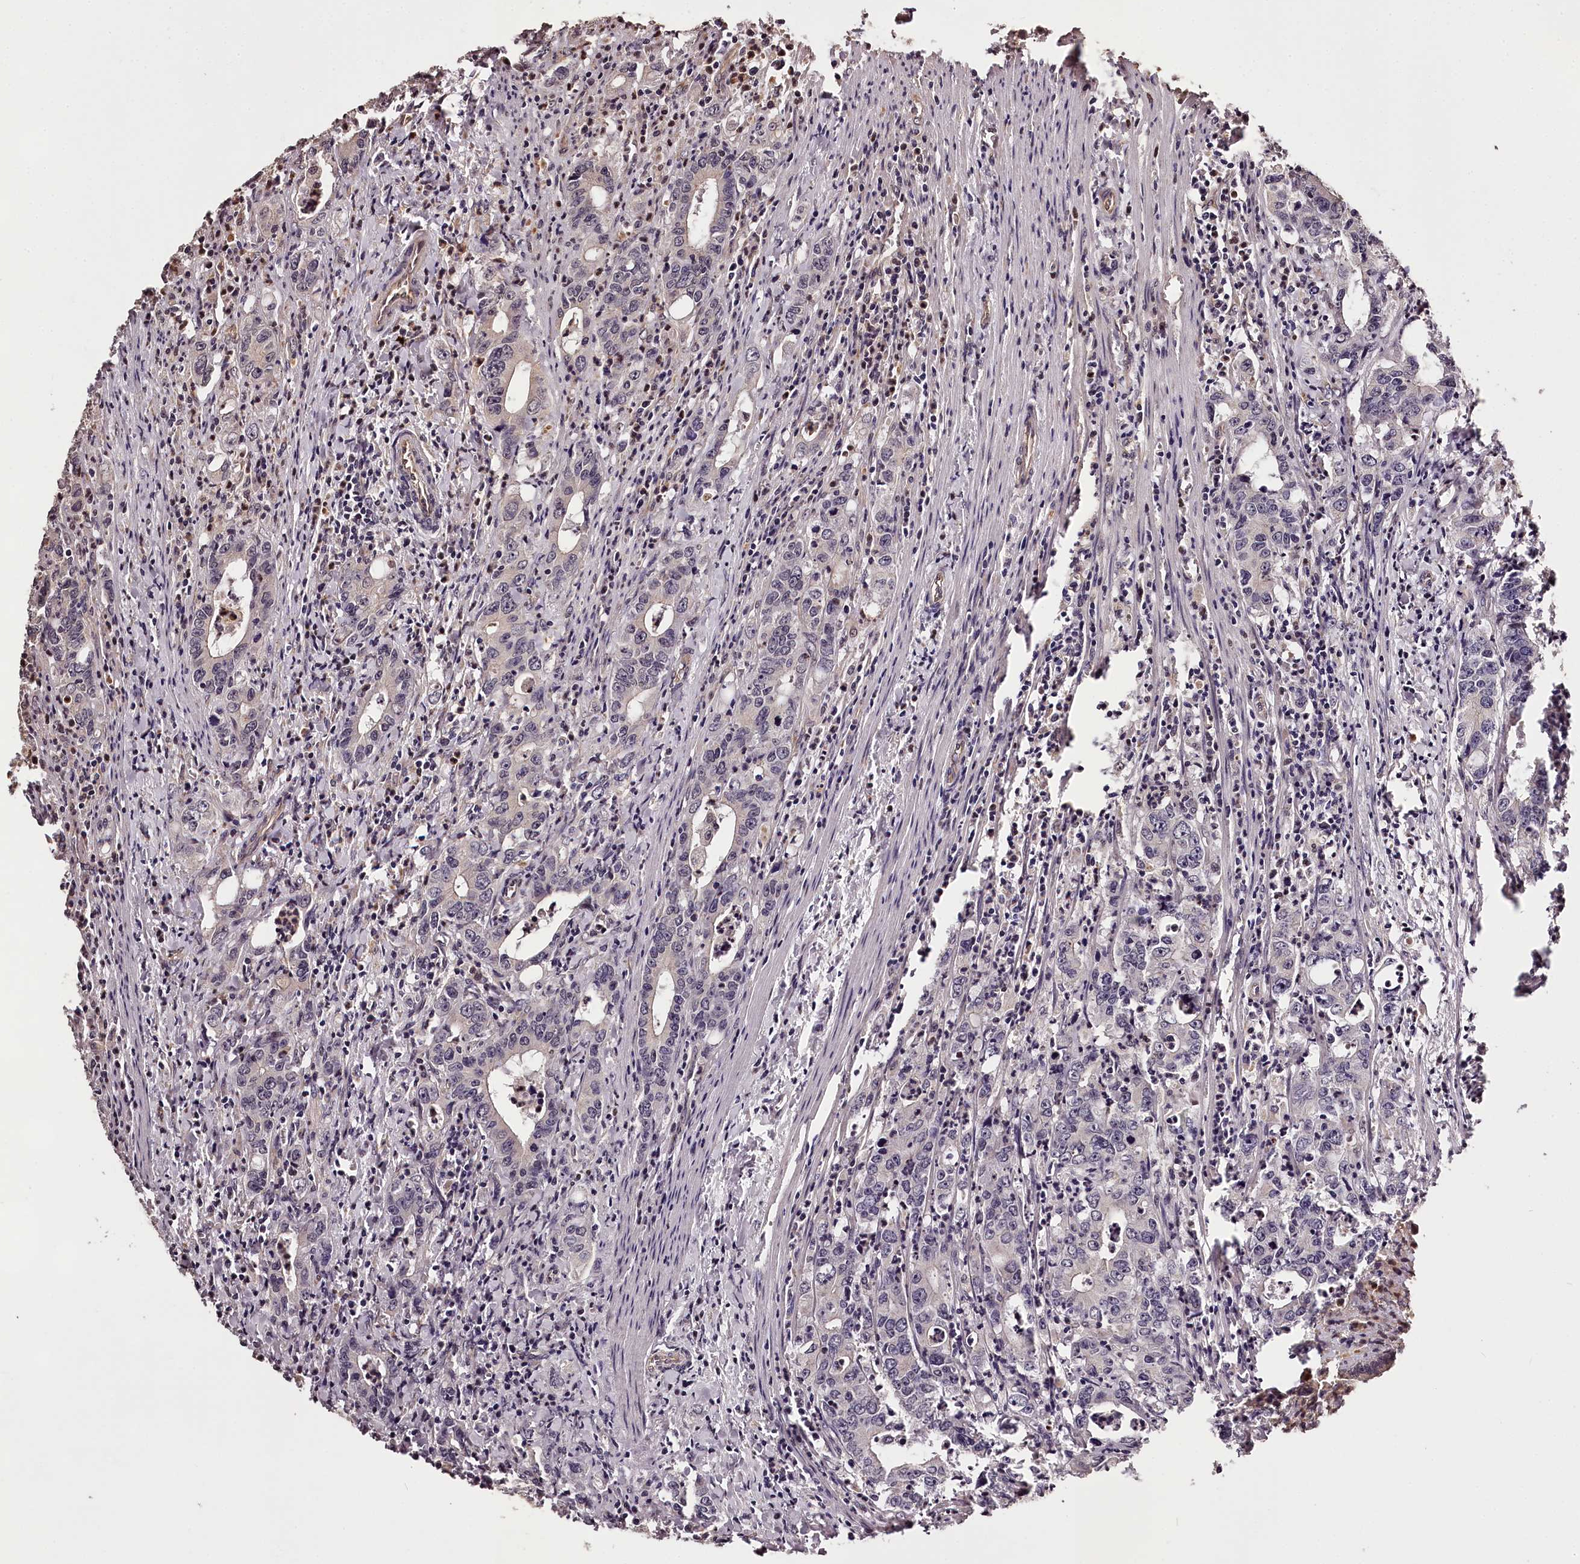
{"staining": {"intensity": "negative", "quantity": "none", "location": "none"}, "tissue": "colorectal cancer", "cell_type": "Tumor cells", "image_type": "cancer", "snomed": [{"axis": "morphology", "description": "Adenocarcinoma, NOS"}, {"axis": "topography", "description": "Colon"}], "caption": "The image demonstrates no staining of tumor cells in colorectal cancer (adenocarcinoma).", "gene": "MAML3", "patient": {"sex": "female", "age": 75}}